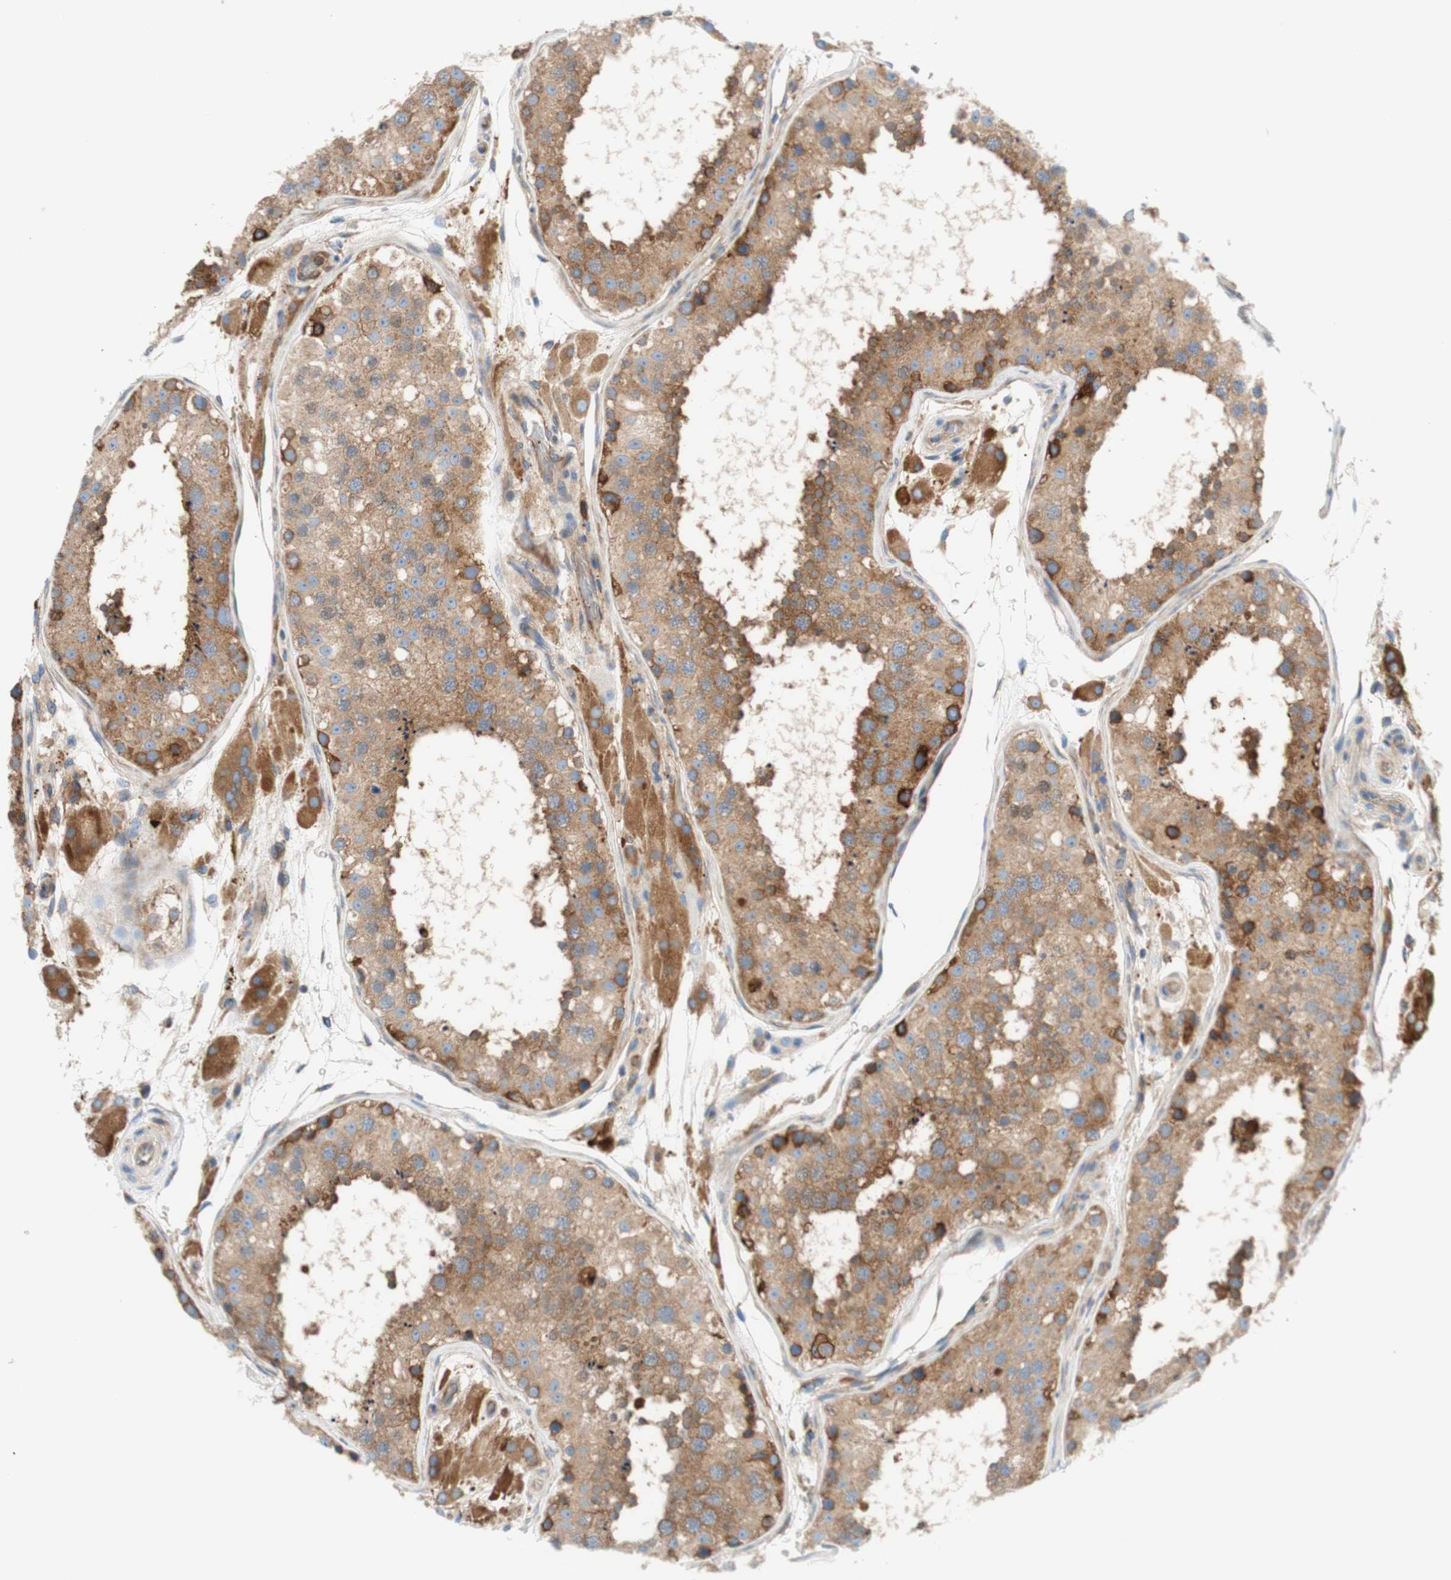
{"staining": {"intensity": "weak", "quantity": ">75%", "location": "cytoplasmic/membranous"}, "tissue": "testis", "cell_type": "Cells in seminiferous ducts", "image_type": "normal", "snomed": [{"axis": "morphology", "description": "Normal tissue, NOS"}, {"axis": "topography", "description": "Testis"}], "caption": "Protein staining displays weak cytoplasmic/membranous staining in approximately >75% of cells in seminiferous ducts in unremarkable testis.", "gene": "STOM", "patient": {"sex": "male", "age": 26}}